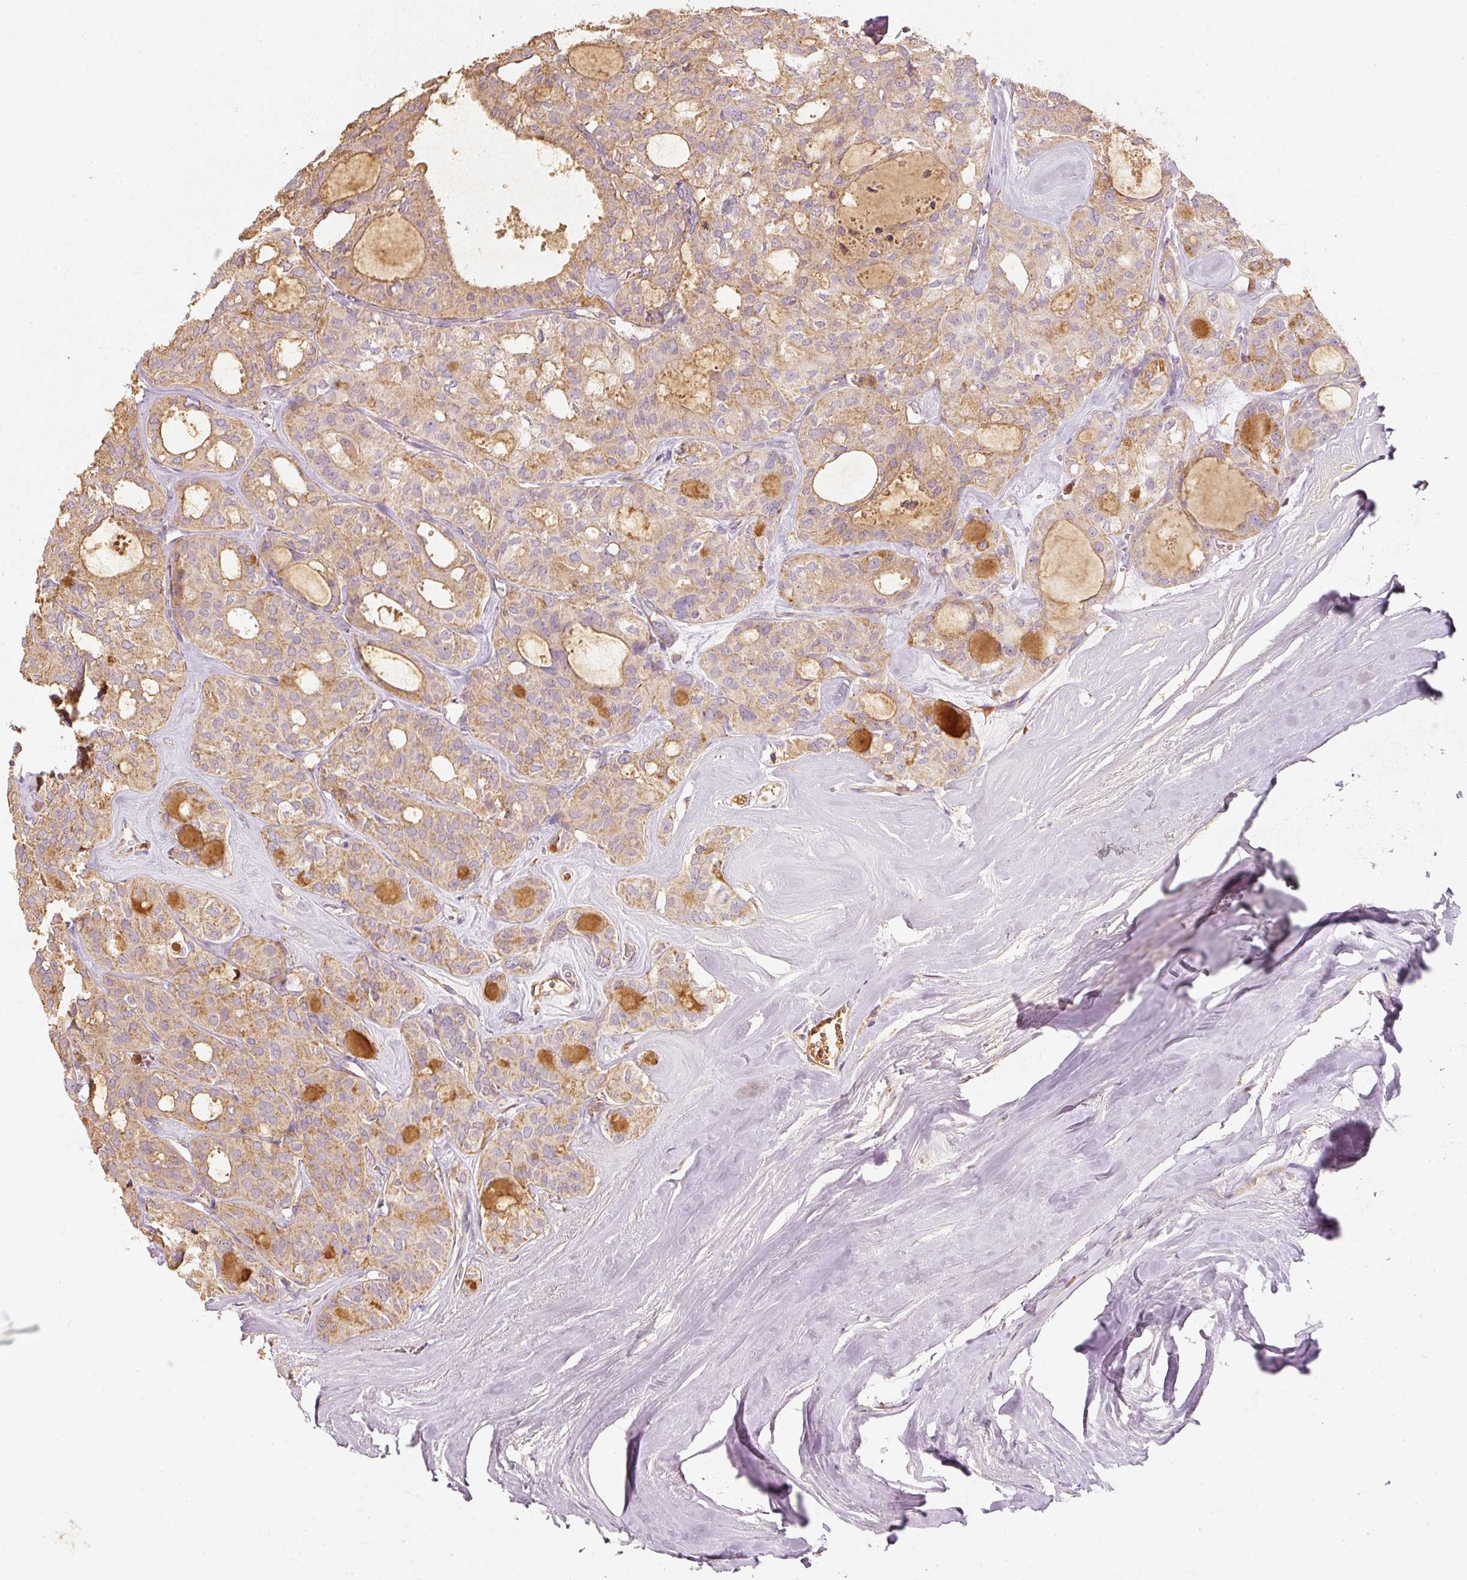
{"staining": {"intensity": "moderate", "quantity": "25%-75%", "location": "cytoplasmic/membranous"}, "tissue": "thyroid cancer", "cell_type": "Tumor cells", "image_type": "cancer", "snomed": [{"axis": "morphology", "description": "Follicular adenoma carcinoma, NOS"}, {"axis": "topography", "description": "Thyroid gland"}], "caption": "Protein expression analysis of human thyroid cancer (follicular adenoma carcinoma) reveals moderate cytoplasmic/membranous positivity in approximately 25%-75% of tumor cells.", "gene": "PSENEN", "patient": {"sex": "male", "age": 75}}